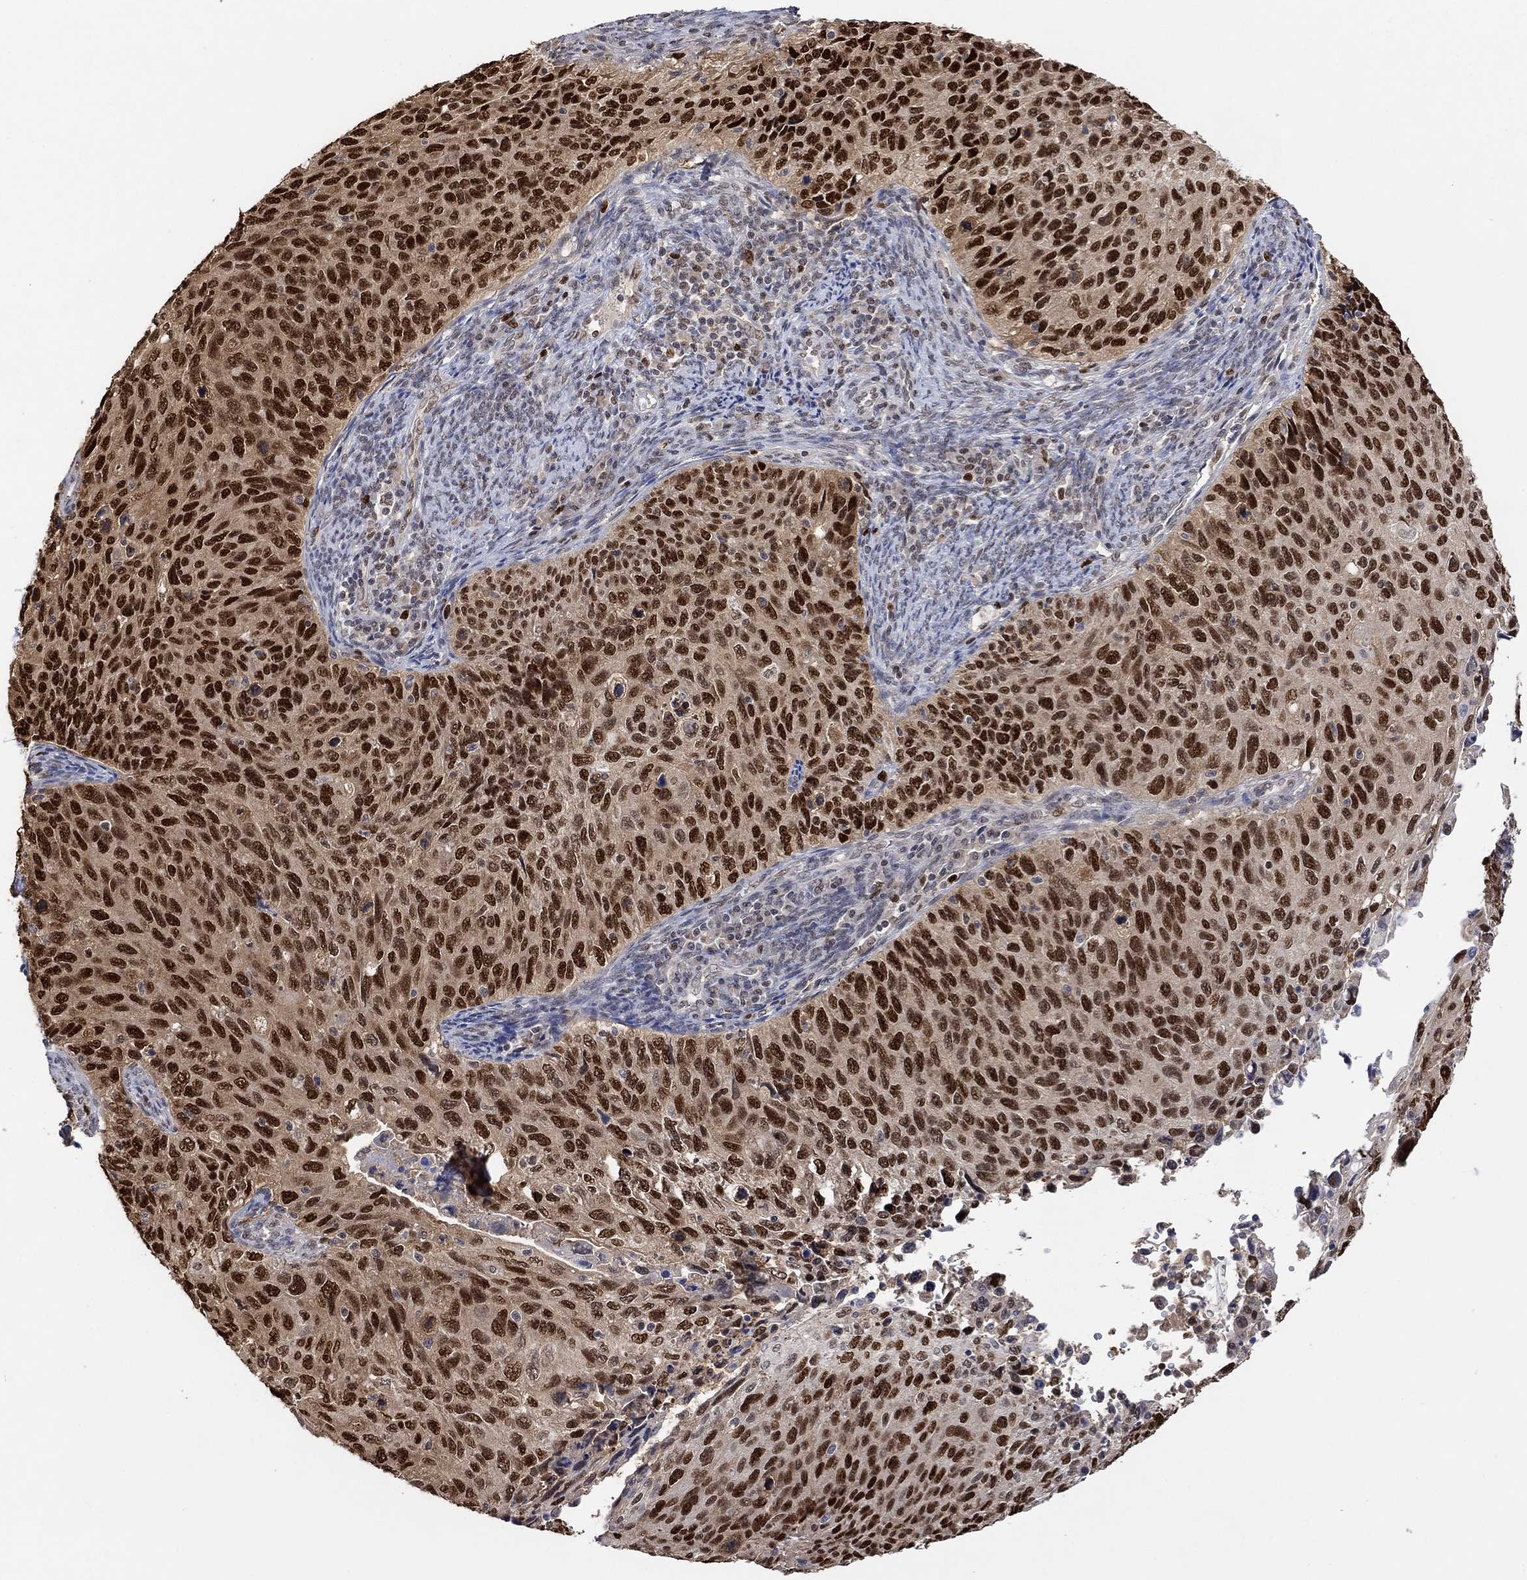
{"staining": {"intensity": "strong", "quantity": ">75%", "location": "nuclear"}, "tissue": "cervical cancer", "cell_type": "Tumor cells", "image_type": "cancer", "snomed": [{"axis": "morphology", "description": "Squamous cell carcinoma, NOS"}, {"axis": "topography", "description": "Cervix"}], "caption": "Immunohistochemistry micrograph of neoplastic tissue: cervical cancer stained using immunohistochemistry (IHC) shows high levels of strong protein expression localized specifically in the nuclear of tumor cells, appearing as a nuclear brown color.", "gene": "RAD54L2", "patient": {"sex": "female", "age": 70}}